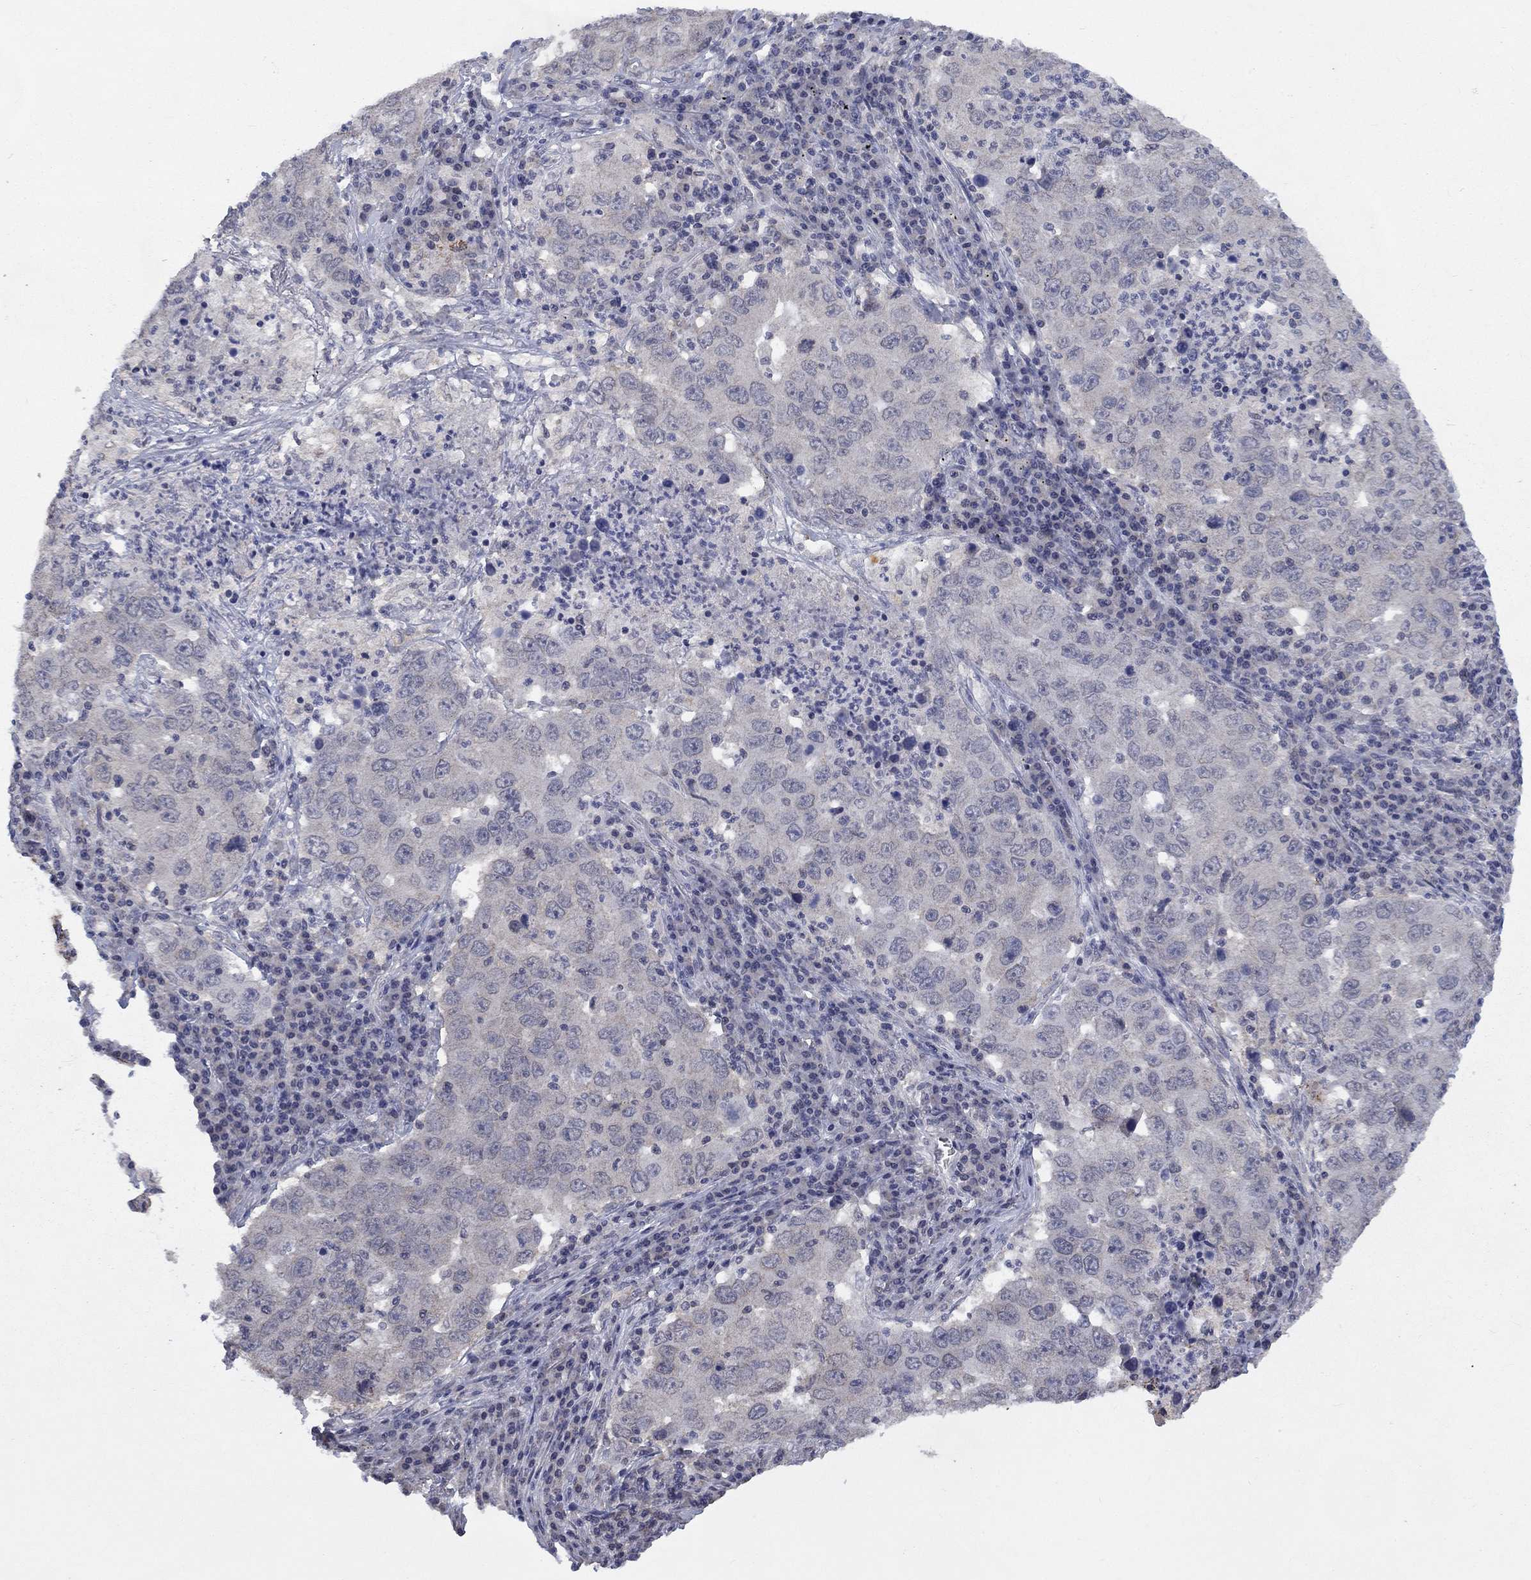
{"staining": {"intensity": "negative", "quantity": "none", "location": "none"}, "tissue": "lung cancer", "cell_type": "Tumor cells", "image_type": "cancer", "snomed": [{"axis": "morphology", "description": "Adenocarcinoma, NOS"}, {"axis": "topography", "description": "Lung"}], "caption": "An immunohistochemistry histopathology image of lung cancer is shown. There is no staining in tumor cells of lung cancer. Brightfield microscopy of immunohistochemistry (IHC) stained with DAB (3,3'-diaminobenzidine) (brown) and hematoxylin (blue), captured at high magnification.", "gene": "SPATA33", "patient": {"sex": "male", "age": 73}}